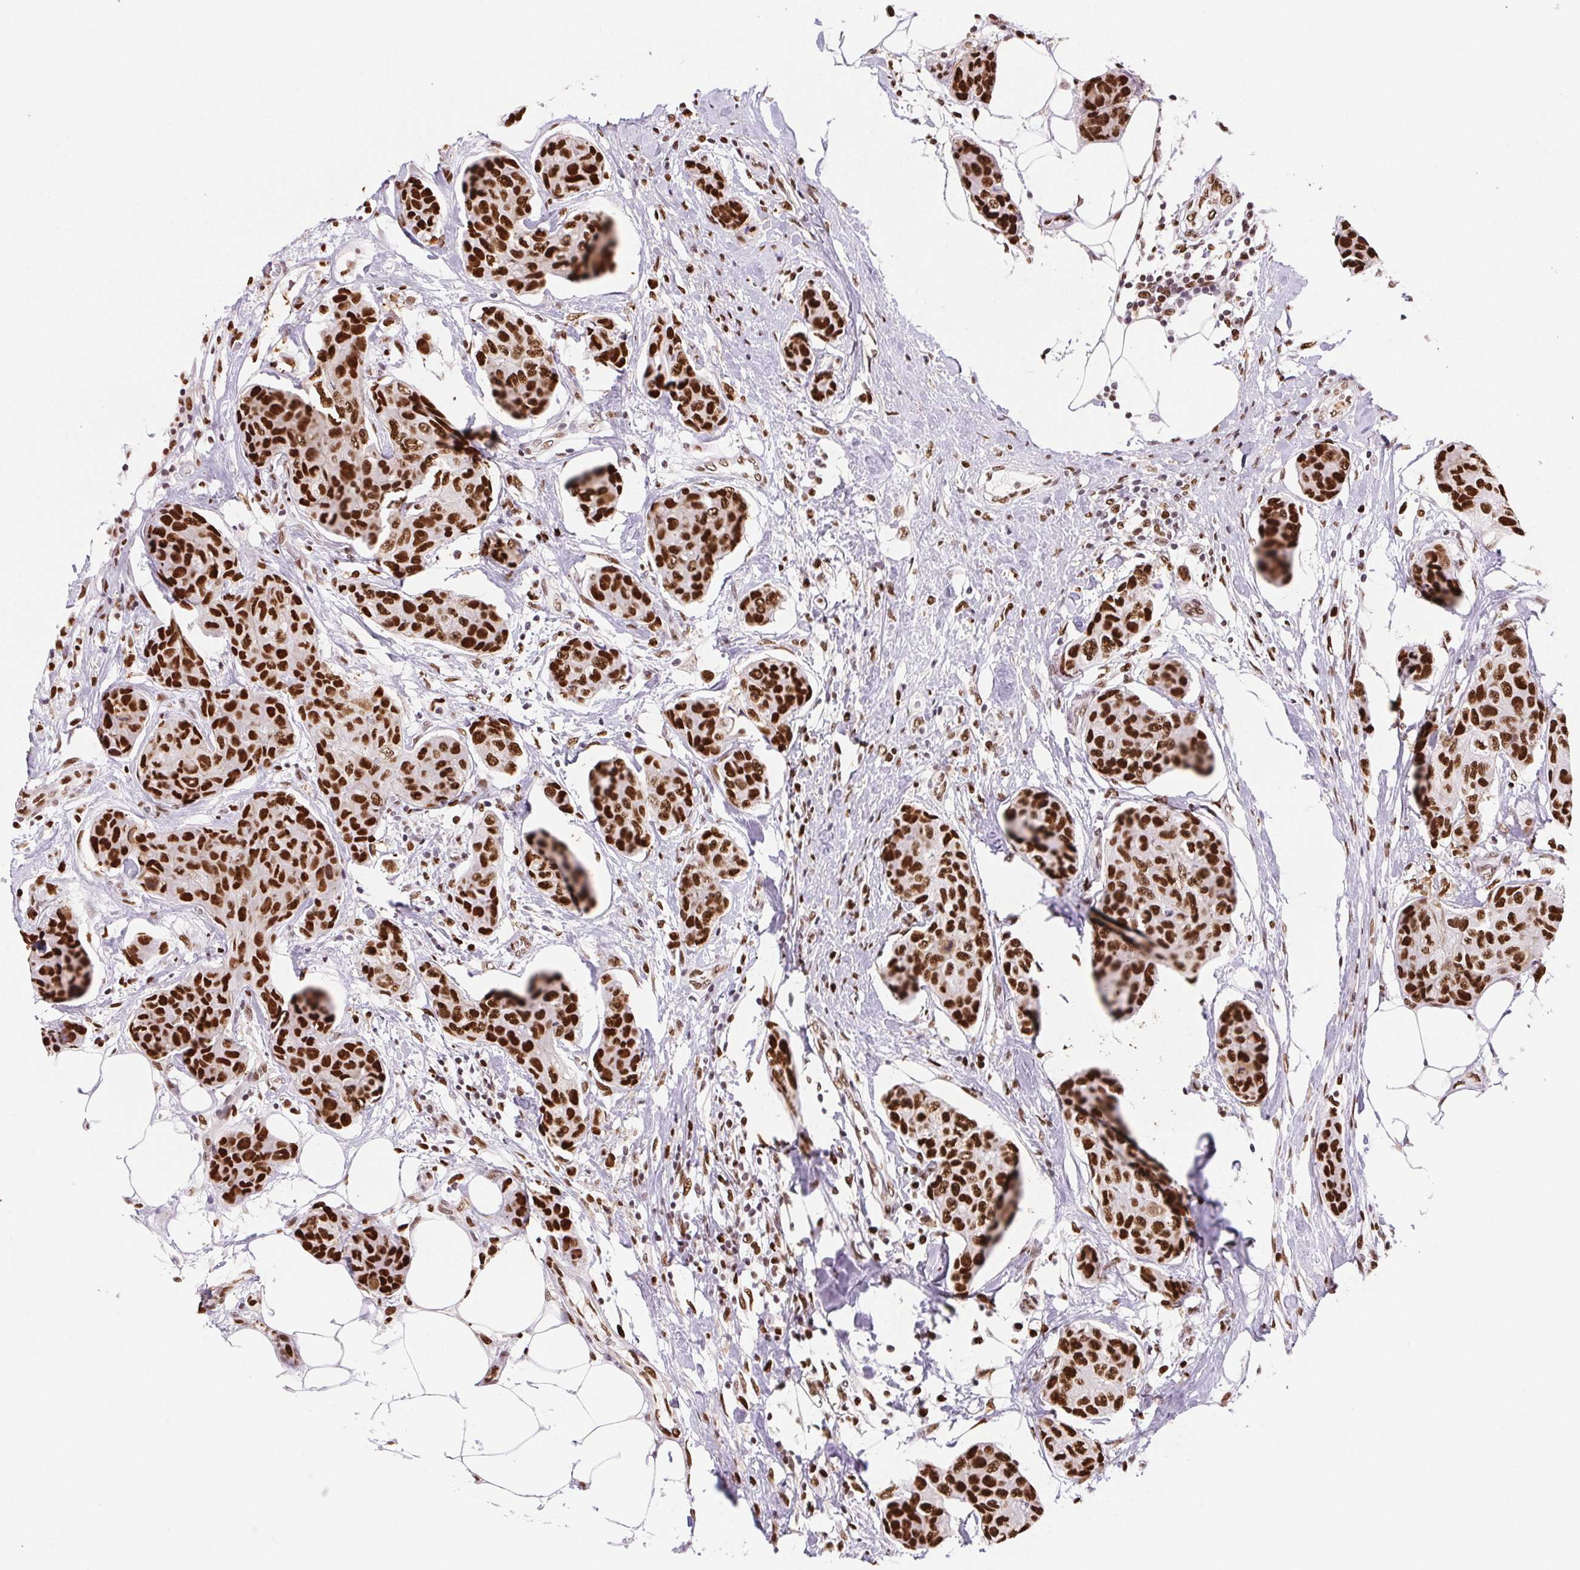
{"staining": {"intensity": "strong", "quantity": ">75%", "location": "nuclear"}, "tissue": "breast cancer", "cell_type": "Tumor cells", "image_type": "cancer", "snomed": [{"axis": "morphology", "description": "Duct carcinoma"}, {"axis": "topography", "description": "Breast"}], "caption": "Breast intraductal carcinoma stained with a protein marker demonstrates strong staining in tumor cells.", "gene": "SET", "patient": {"sex": "female", "age": 80}}